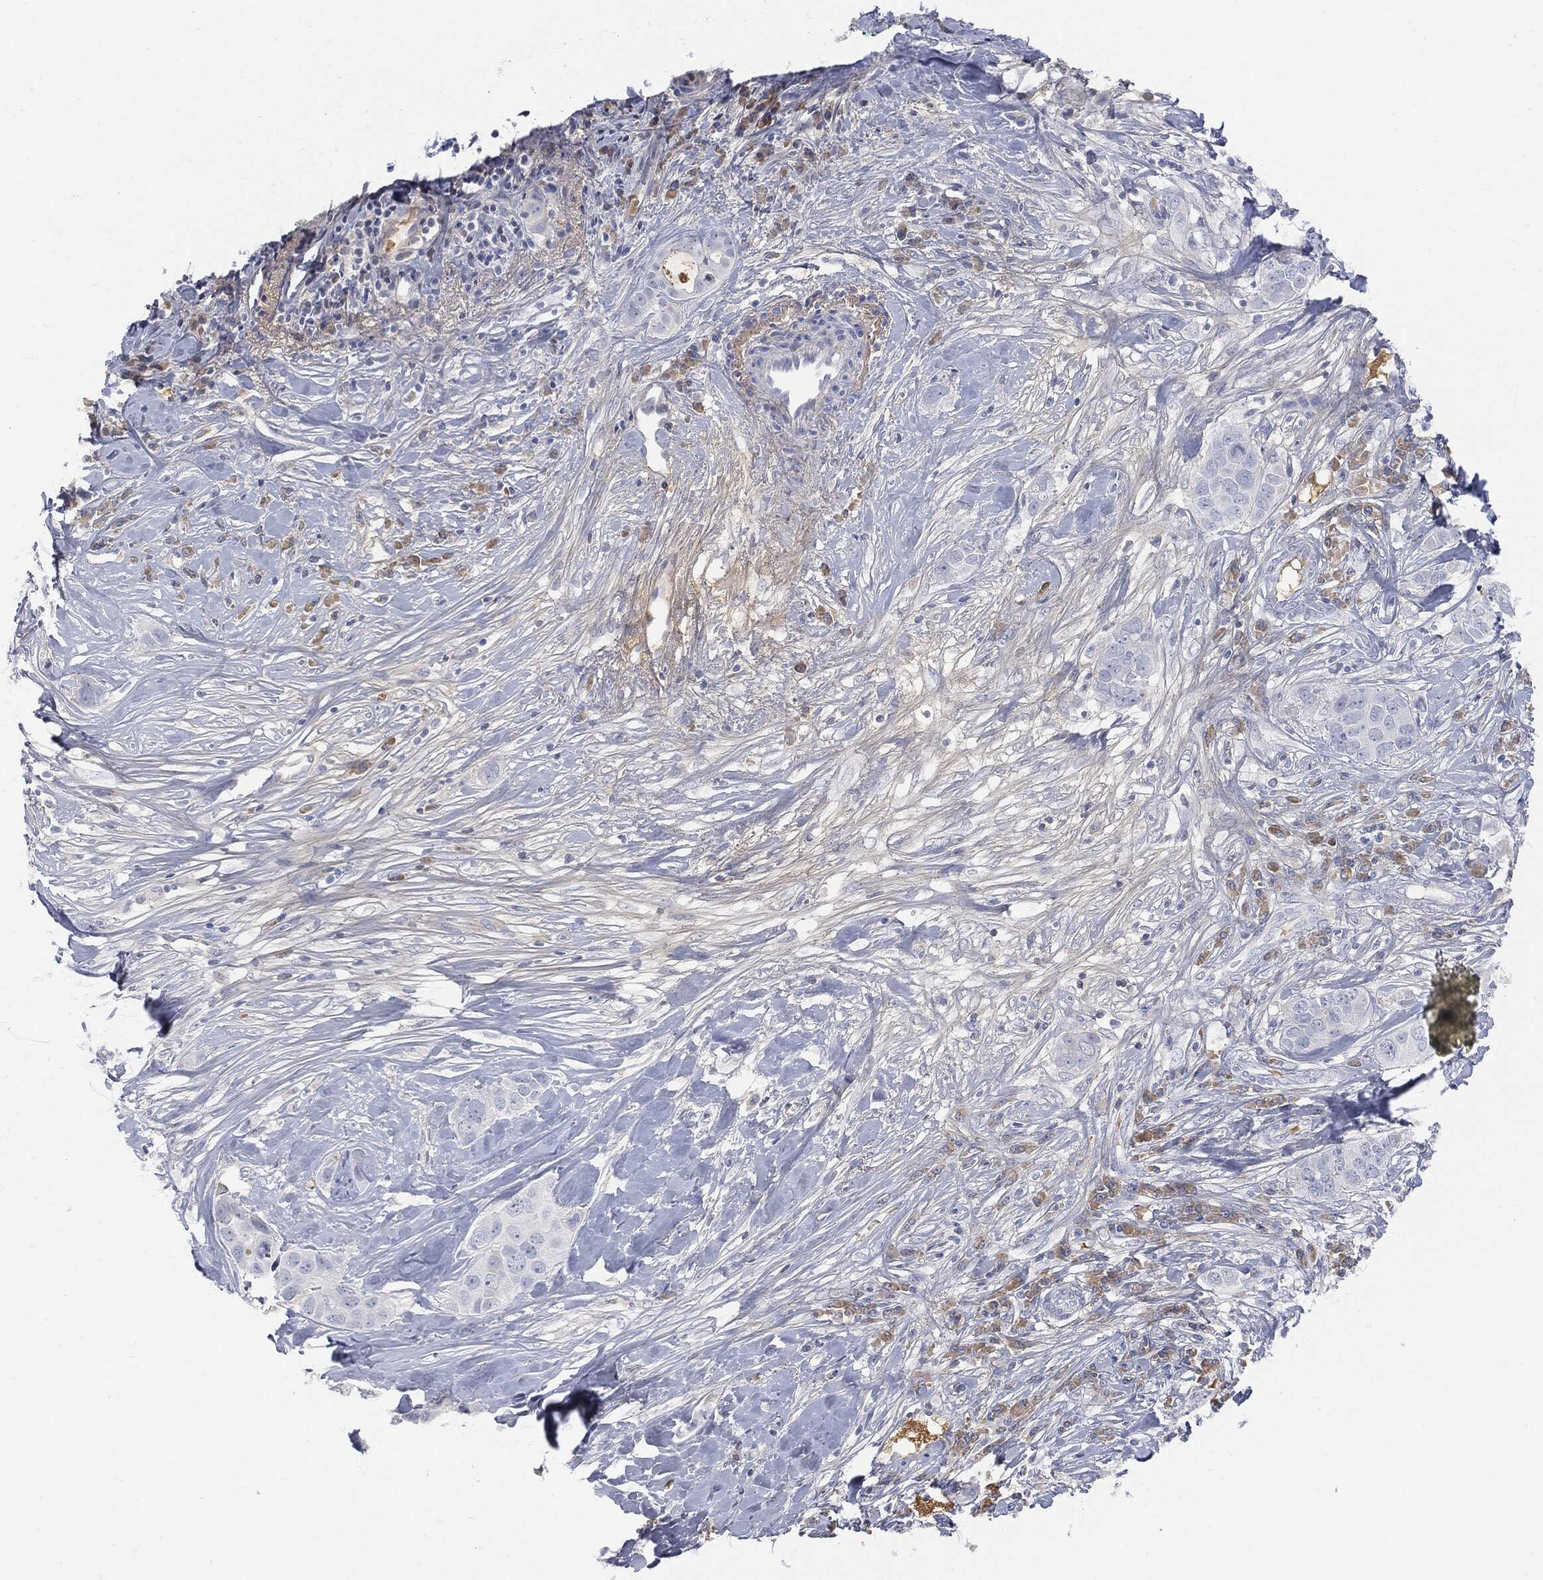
{"staining": {"intensity": "negative", "quantity": "none", "location": "none"}, "tissue": "breast cancer", "cell_type": "Tumor cells", "image_type": "cancer", "snomed": [{"axis": "morphology", "description": "Duct carcinoma"}, {"axis": "topography", "description": "Breast"}], "caption": "High power microscopy histopathology image of an immunohistochemistry micrograph of breast cancer, revealing no significant expression in tumor cells. The staining was performed using DAB to visualize the protein expression in brown, while the nuclei were stained in blue with hematoxylin (Magnification: 20x).", "gene": "BTK", "patient": {"sex": "female", "age": 43}}